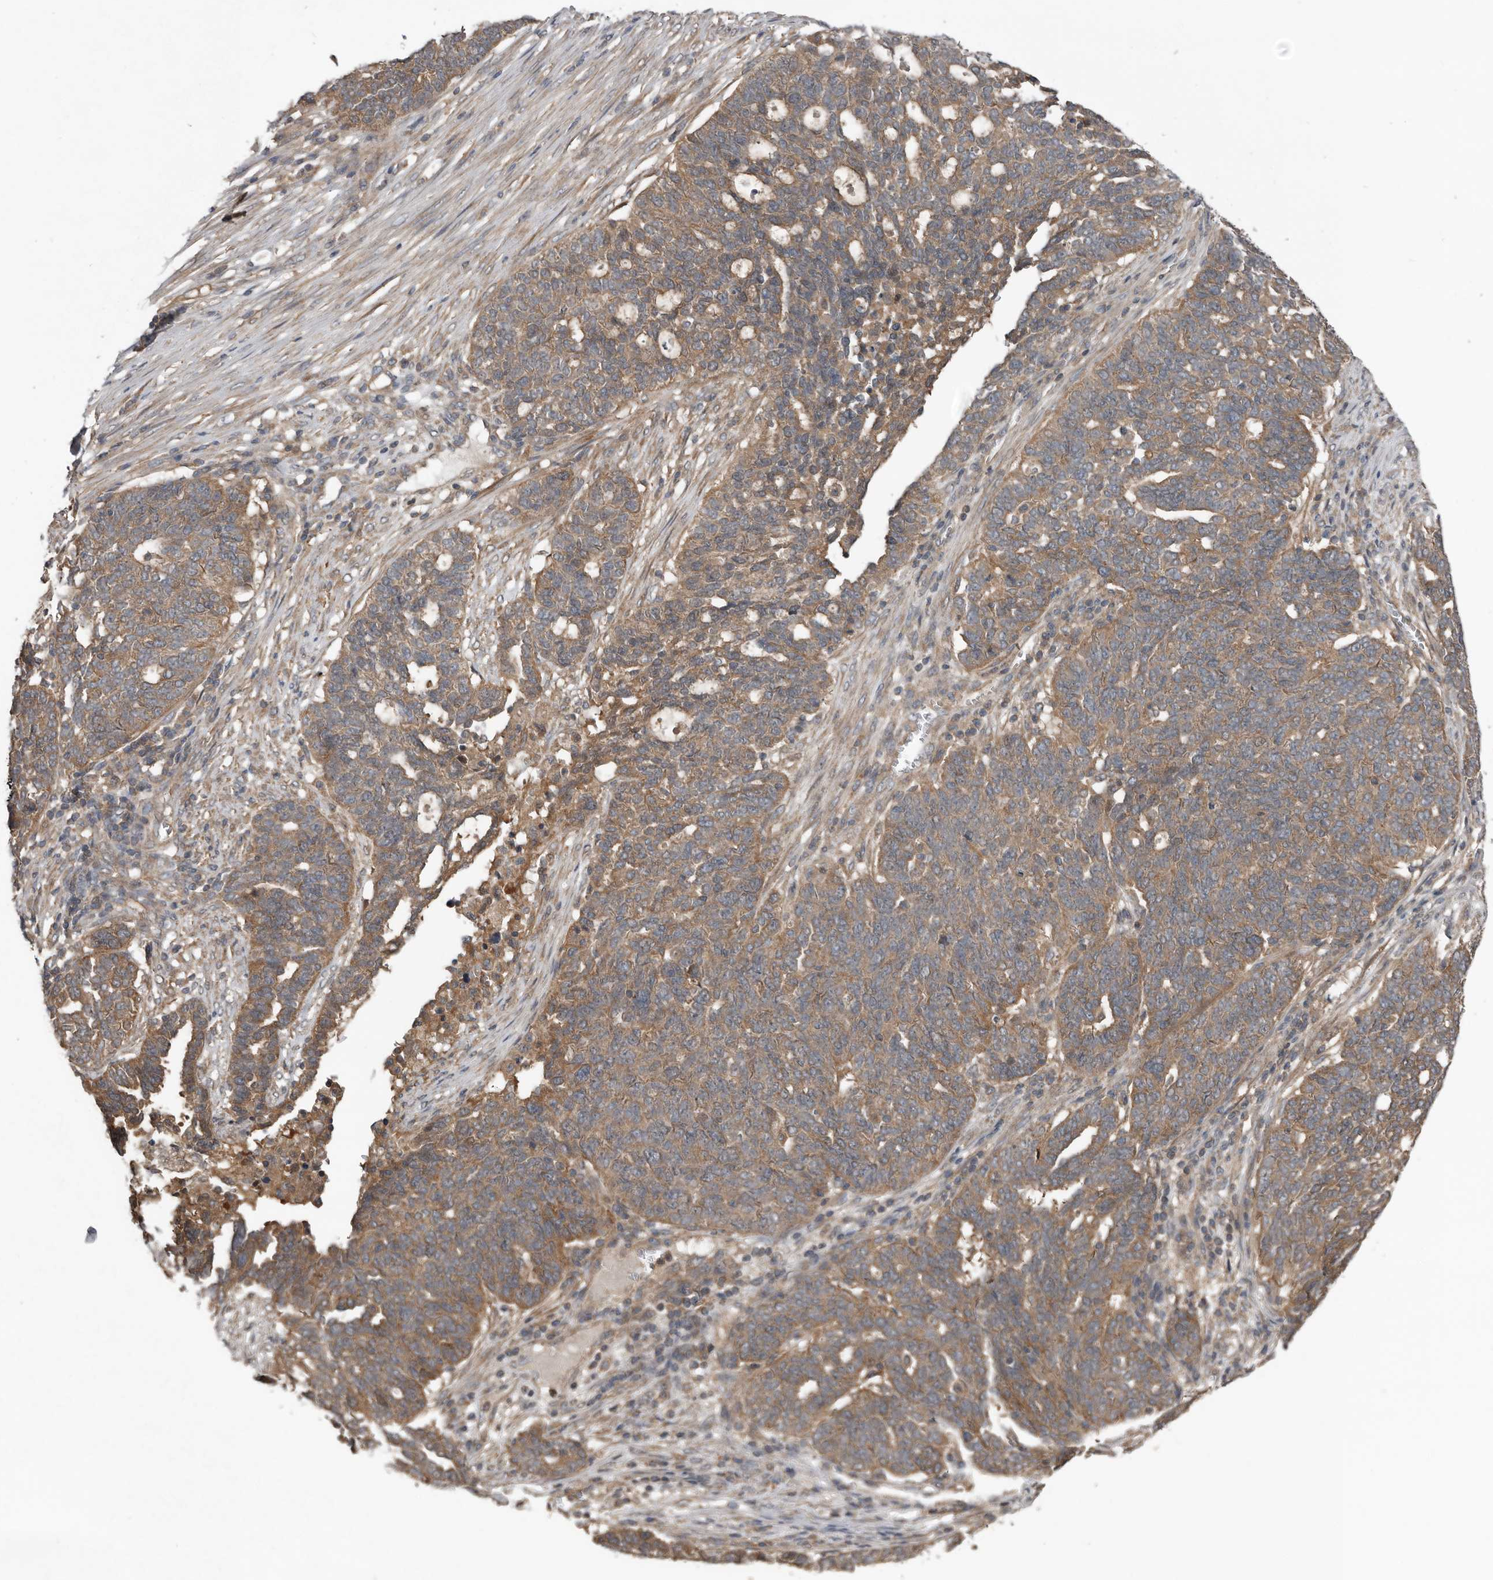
{"staining": {"intensity": "moderate", "quantity": ">75%", "location": "cytoplasmic/membranous"}, "tissue": "ovarian cancer", "cell_type": "Tumor cells", "image_type": "cancer", "snomed": [{"axis": "morphology", "description": "Cystadenocarcinoma, serous, NOS"}, {"axis": "topography", "description": "Ovary"}], "caption": "Immunohistochemical staining of human serous cystadenocarcinoma (ovarian) exhibits medium levels of moderate cytoplasmic/membranous expression in approximately >75% of tumor cells. (Stains: DAB in brown, nuclei in blue, Microscopy: brightfield microscopy at high magnification).", "gene": "DNAJB4", "patient": {"sex": "female", "age": 59}}